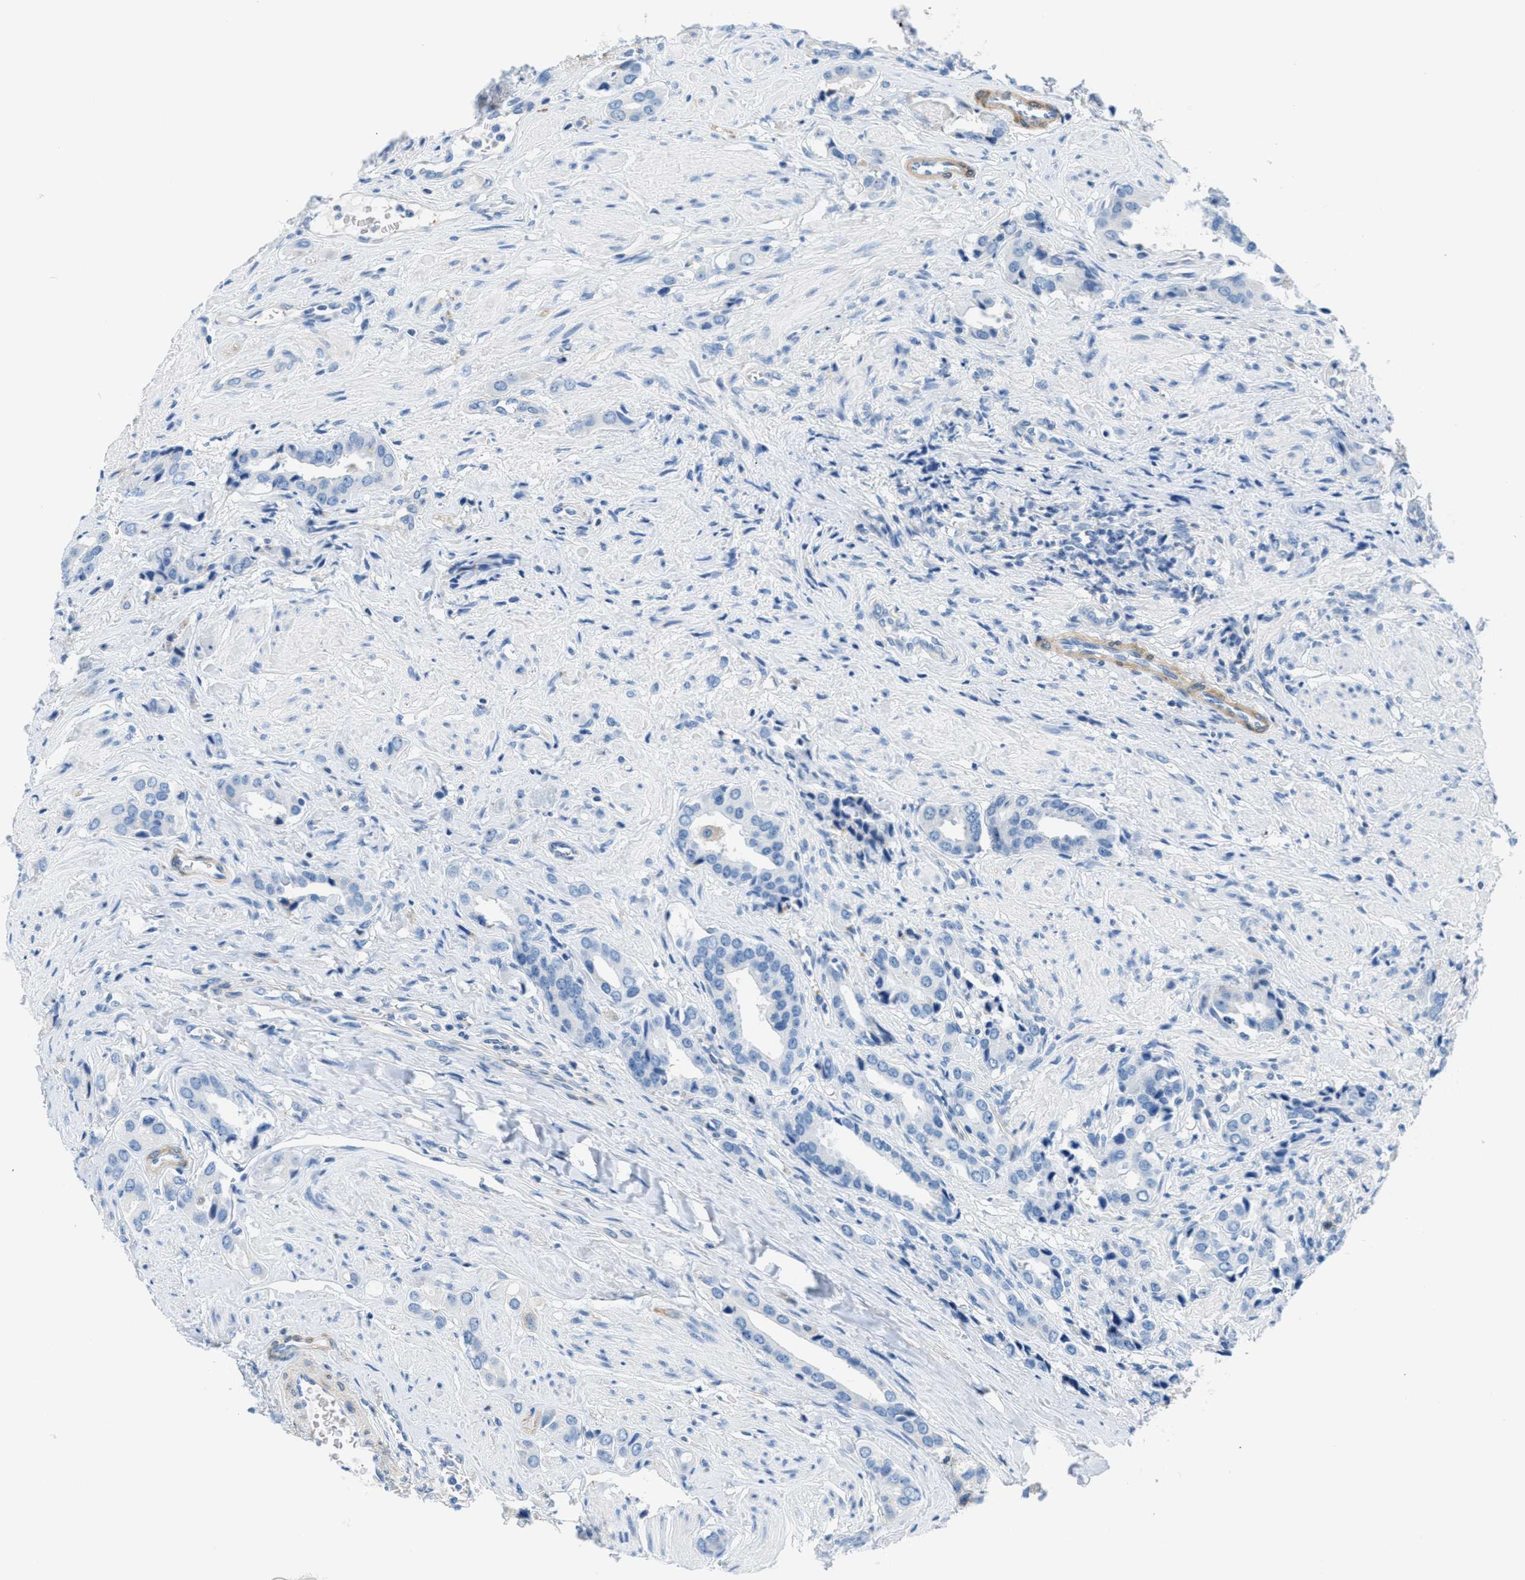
{"staining": {"intensity": "negative", "quantity": "none", "location": "none"}, "tissue": "prostate cancer", "cell_type": "Tumor cells", "image_type": "cancer", "snomed": [{"axis": "morphology", "description": "Adenocarcinoma, High grade"}, {"axis": "topography", "description": "Prostate"}], "caption": "The immunohistochemistry histopathology image has no significant staining in tumor cells of prostate high-grade adenocarcinoma tissue. The staining is performed using DAB brown chromogen with nuclei counter-stained in using hematoxylin.", "gene": "MAPRE2", "patient": {"sex": "male", "age": 52}}